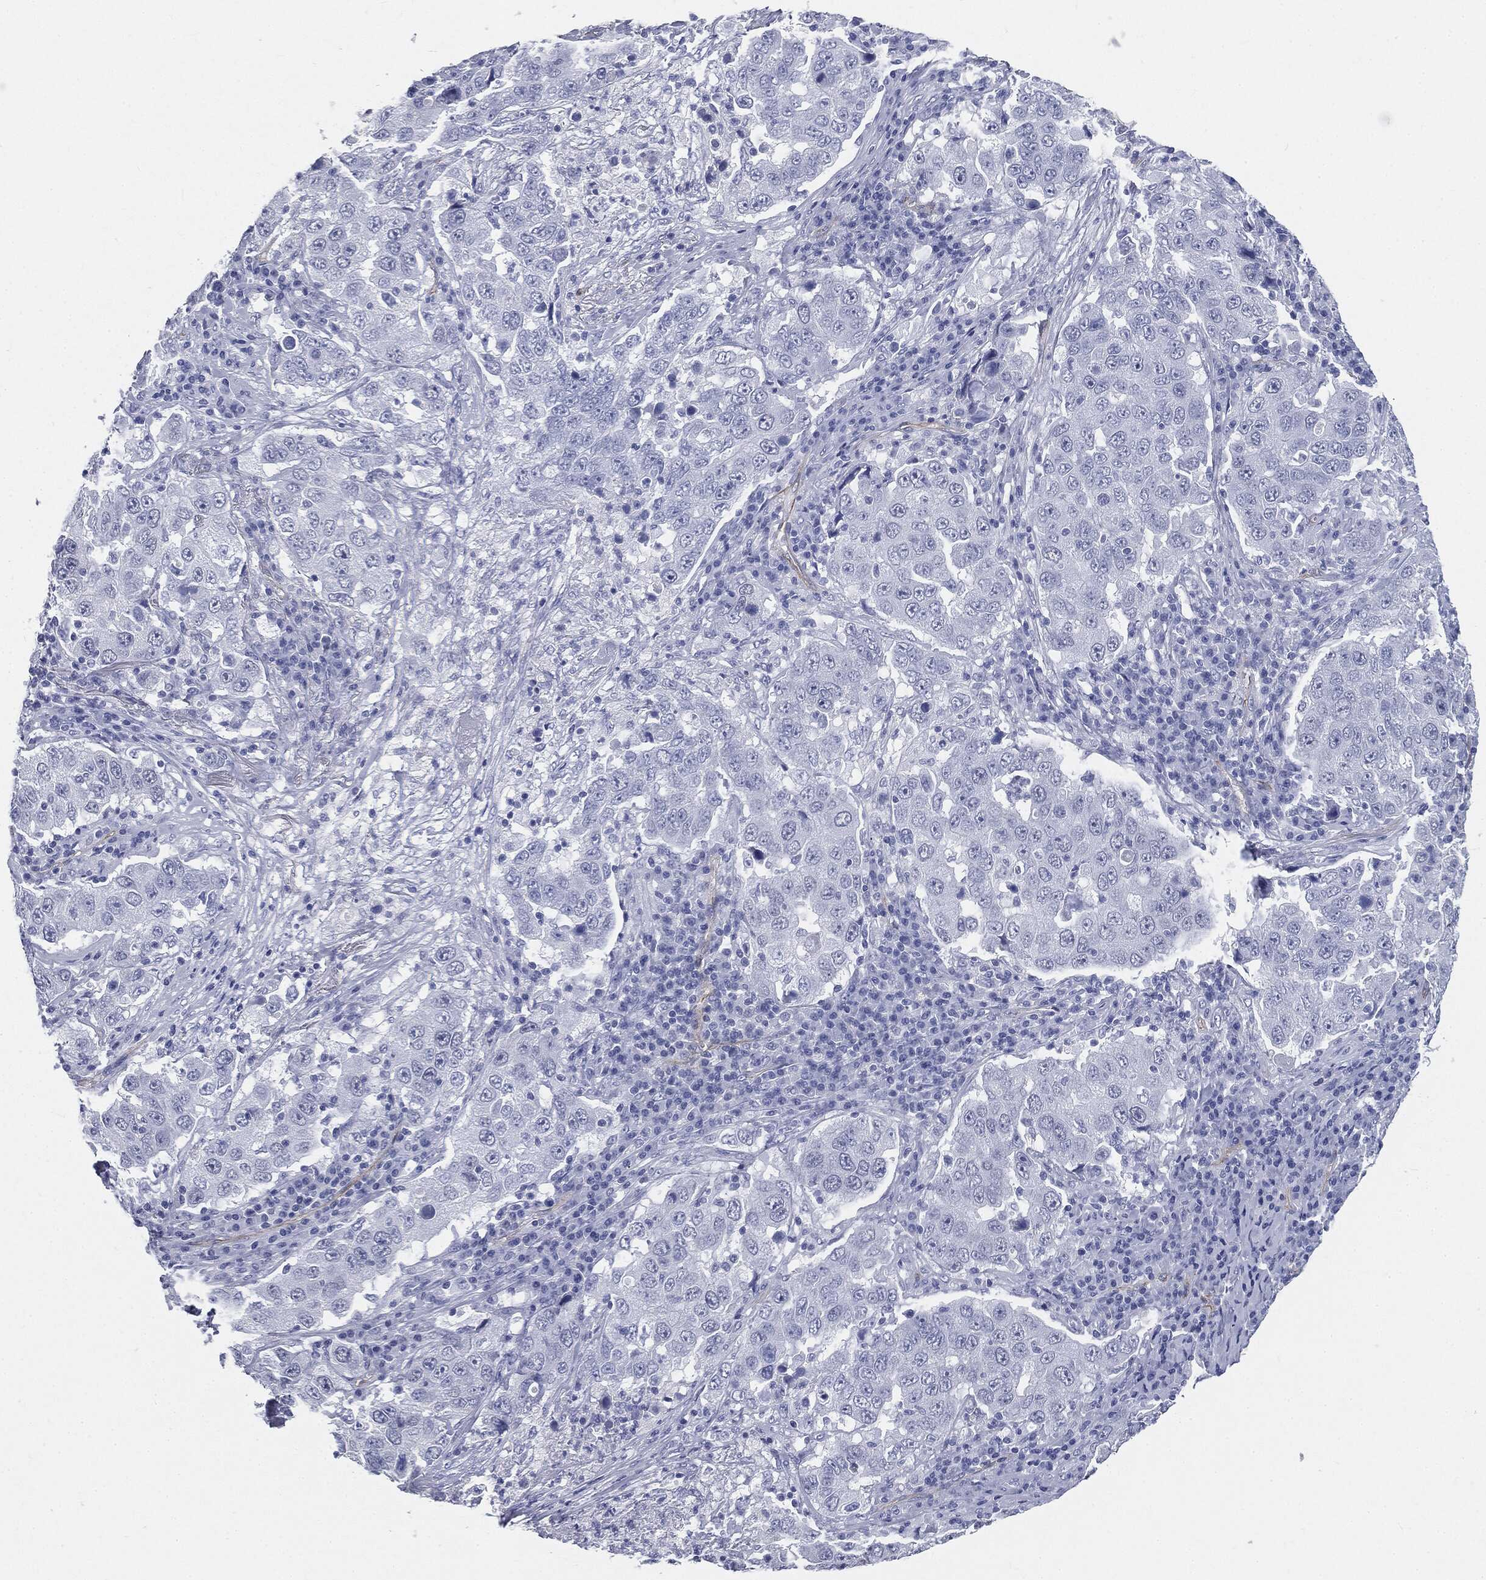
{"staining": {"intensity": "negative", "quantity": "none", "location": "none"}, "tissue": "lung cancer", "cell_type": "Tumor cells", "image_type": "cancer", "snomed": [{"axis": "morphology", "description": "Adenocarcinoma, NOS"}, {"axis": "topography", "description": "Lung"}], "caption": "A micrograph of human lung adenocarcinoma is negative for staining in tumor cells.", "gene": "MUC5AC", "patient": {"sex": "male", "age": 73}}